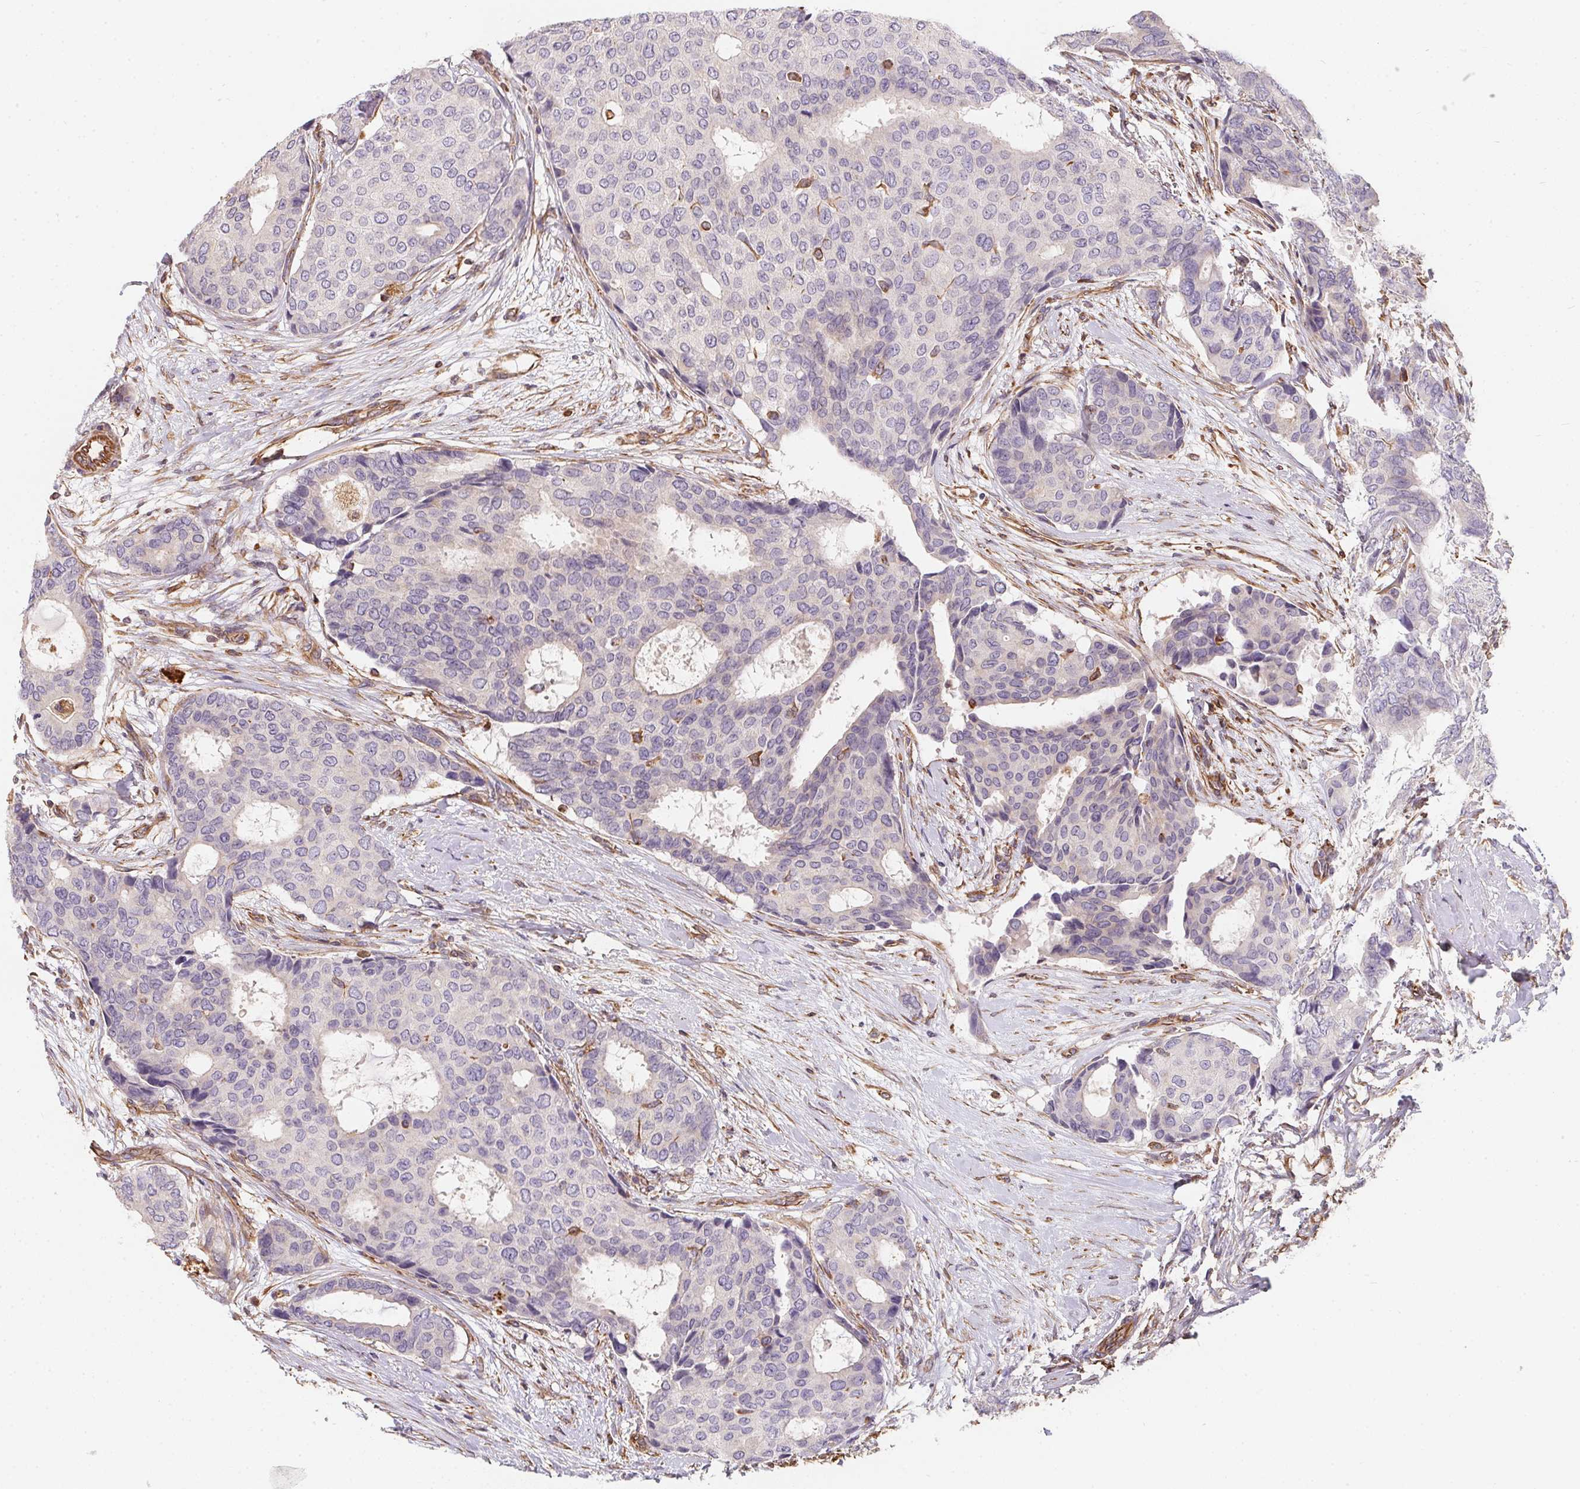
{"staining": {"intensity": "negative", "quantity": "none", "location": "none"}, "tissue": "breast cancer", "cell_type": "Tumor cells", "image_type": "cancer", "snomed": [{"axis": "morphology", "description": "Duct carcinoma"}, {"axis": "topography", "description": "Breast"}], "caption": "An immunohistochemistry (IHC) histopathology image of breast infiltrating ductal carcinoma is shown. There is no staining in tumor cells of breast infiltrating ductal carcinoma.", "gene": "TBKBP1", "patient": {"sex": "female", "age": 75}}